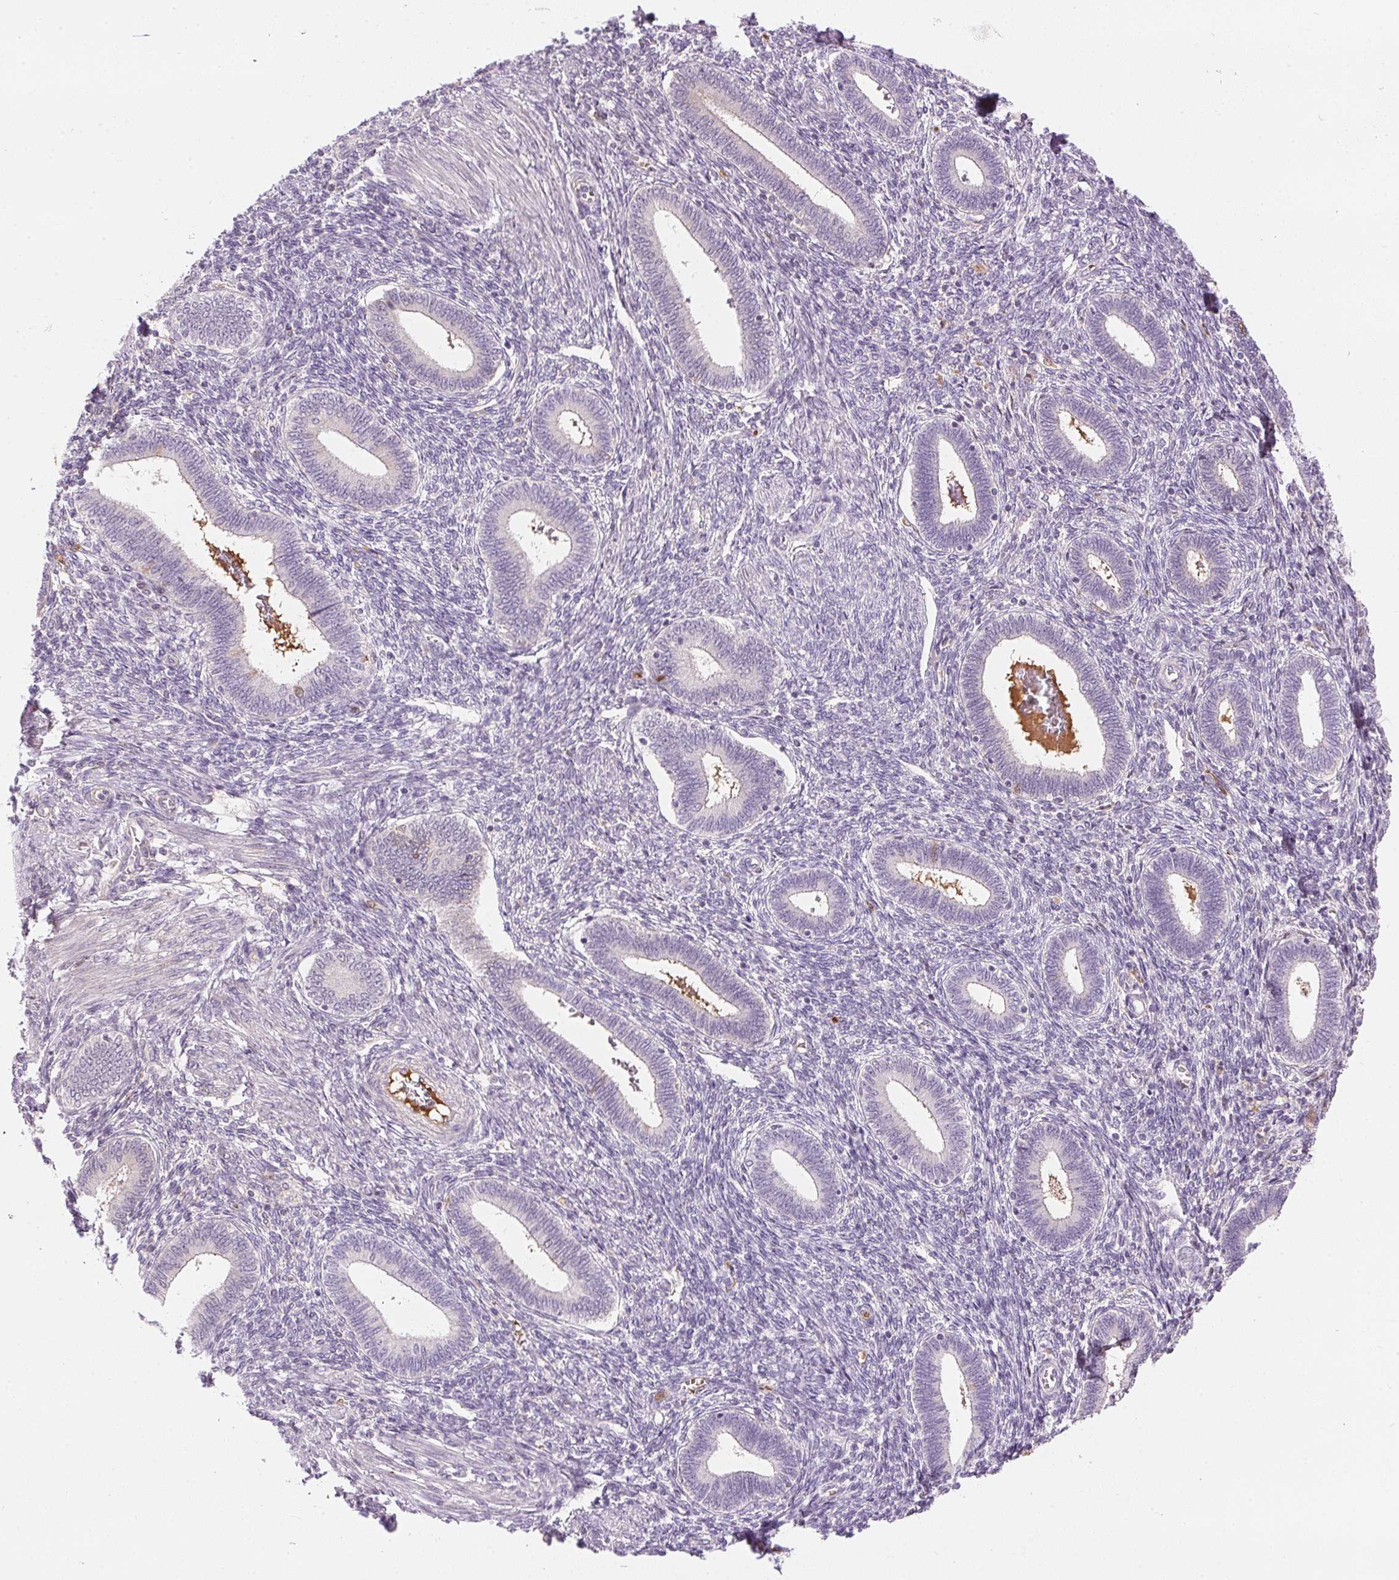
{"staining": {"intensity": "negative", "quantity": "none", "location": "none"}, "tissue": "endometrium", "cell_type": "Cells in endometrial stroma", "image_type": "normal", "snomed": [{"axis": "morphology", "description": "Normal tissue, NOS"}, {"axis": "topography", "description": "Endometrium"}], "caption": "The immunohistochemistry photomicrograph has no significant positivity in cells in endometrial stroma of endometrium.", "gene": "ORM1", "patient": {"sex": "female", "age": 42}}